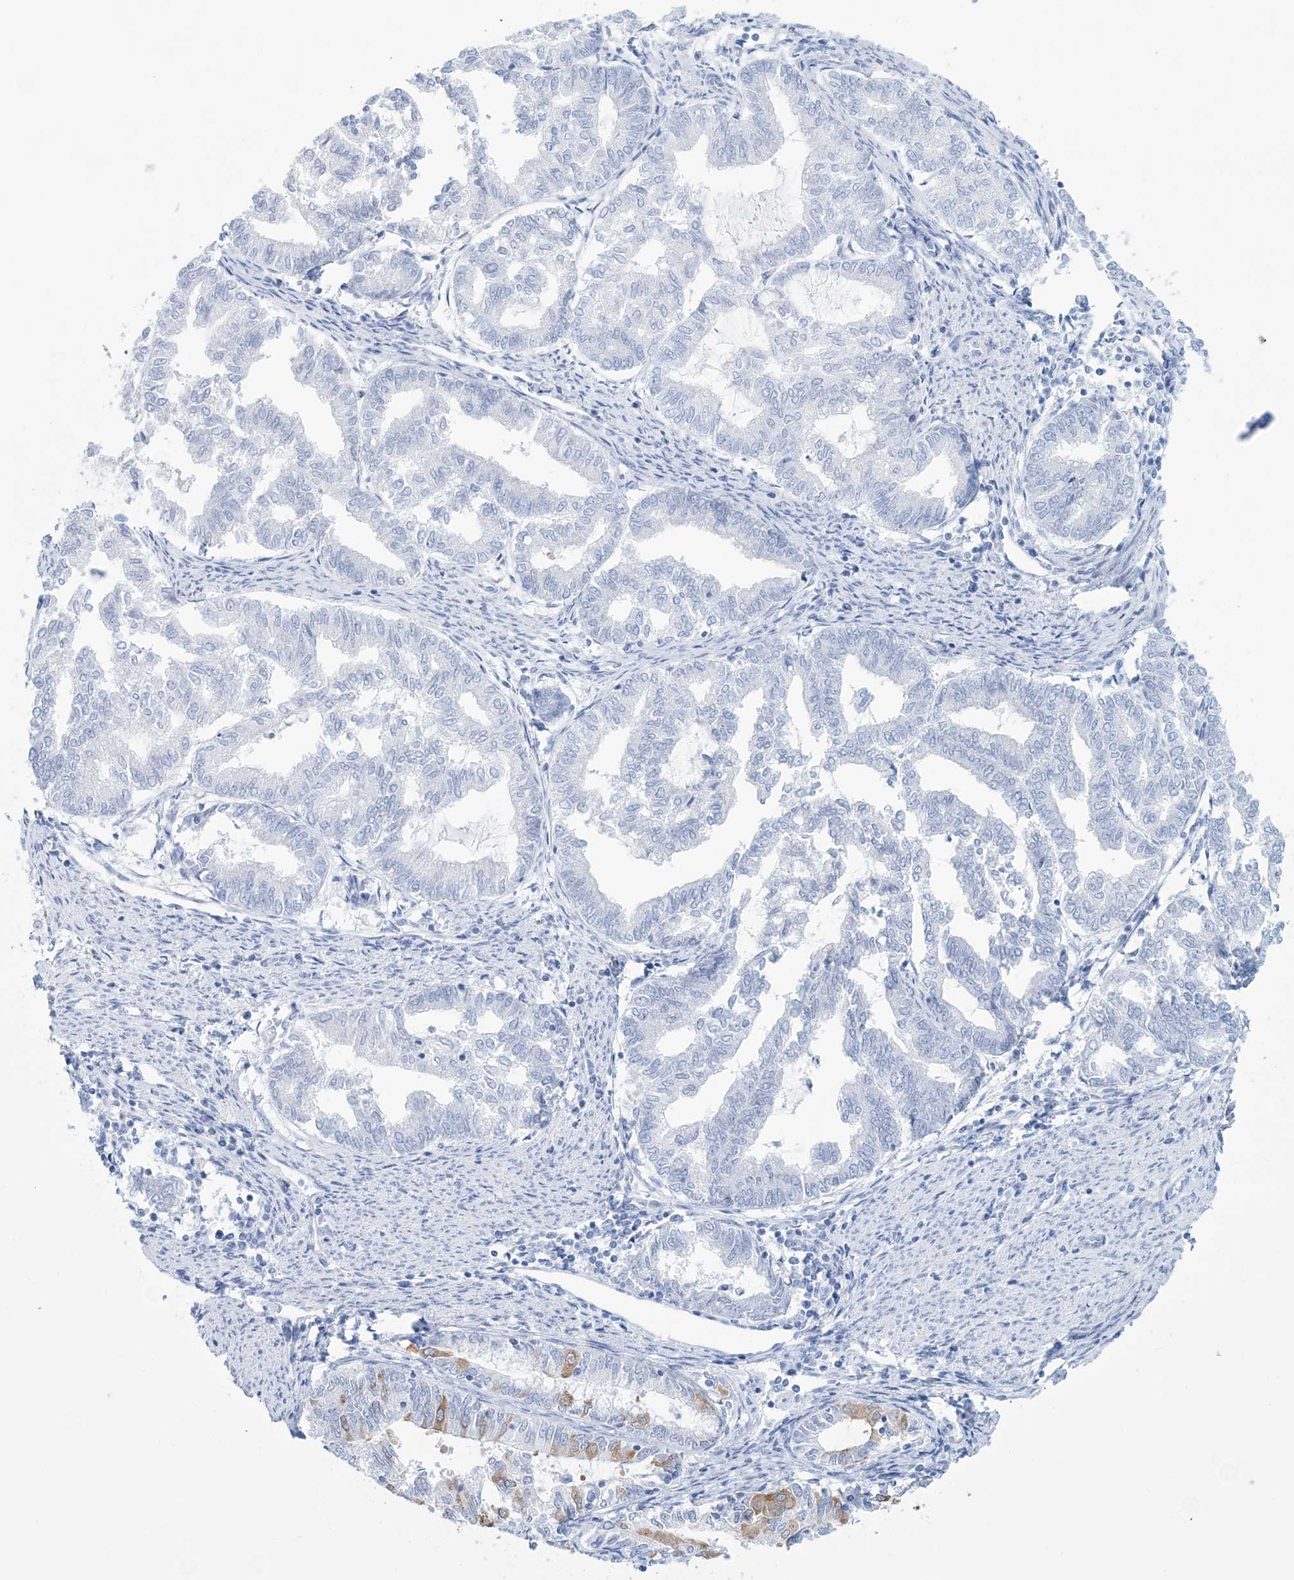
{"staining": {"intensity": "moderate", "quantity": "<25%", "location": "cytoplasmic/membranous"}, "tissue": "endometrial cancer", "cell_type": "Tumor cells", "image_type": "cancer", "snomed": [{"axis": "morphology", "description": "Adenocarcinoma, NOS"}, {"axis": "topography", "description": "Endometrium"}], "caption": "Endometrial cancer stained with a brown dye demonstrates moderate cytoplasmic/membranous positive expression in approximately <25% of tumor cells.", "gene": "DPCD", "patient": {"sex": "female", "age": 79}}